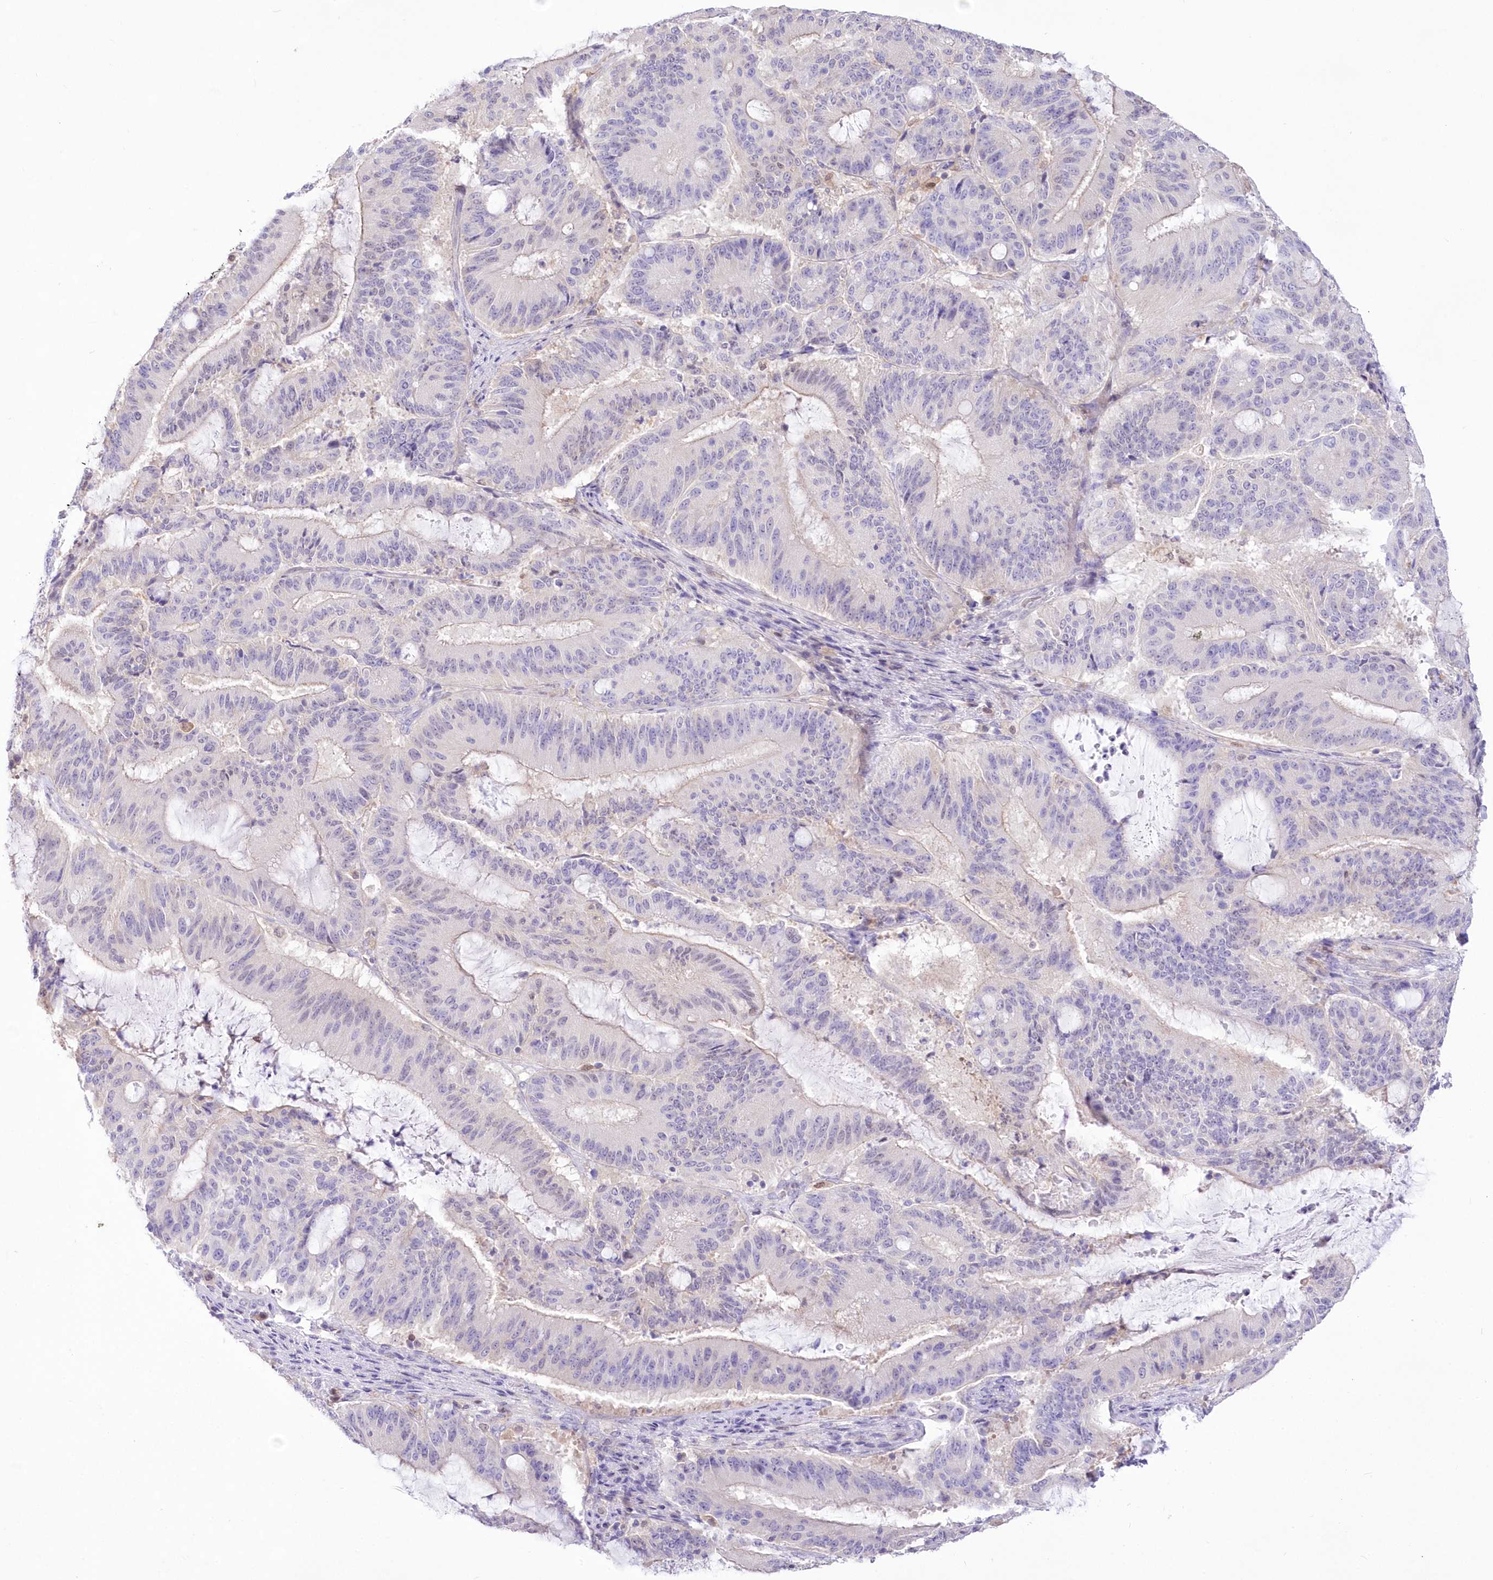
{"staining": {"intensity": "negative", "quantity": "none", "location": "none"}, "tissue": "liver cancer", "cell_type": "Tumor cells", "image_type": "cancer", "snomed": [{"axis": "morphology", "description": "Normal tissue, NOS"}, {"axis": "morphology", "description": "Cholangiocarcinoma"}, {"axis": "topography", "description": "Liver"}, {"axis": "topography", "description": "Peripheral nerve tissue"}], "caption": "This image is of liver cancer stained with immunohistochemistry (IHC) to label a protein in brown with the nuclei are counter-stained blue. There is no staining in tumor cells.", "gene": "UBA6", "patient": {"sex": "female", "age": 73}}